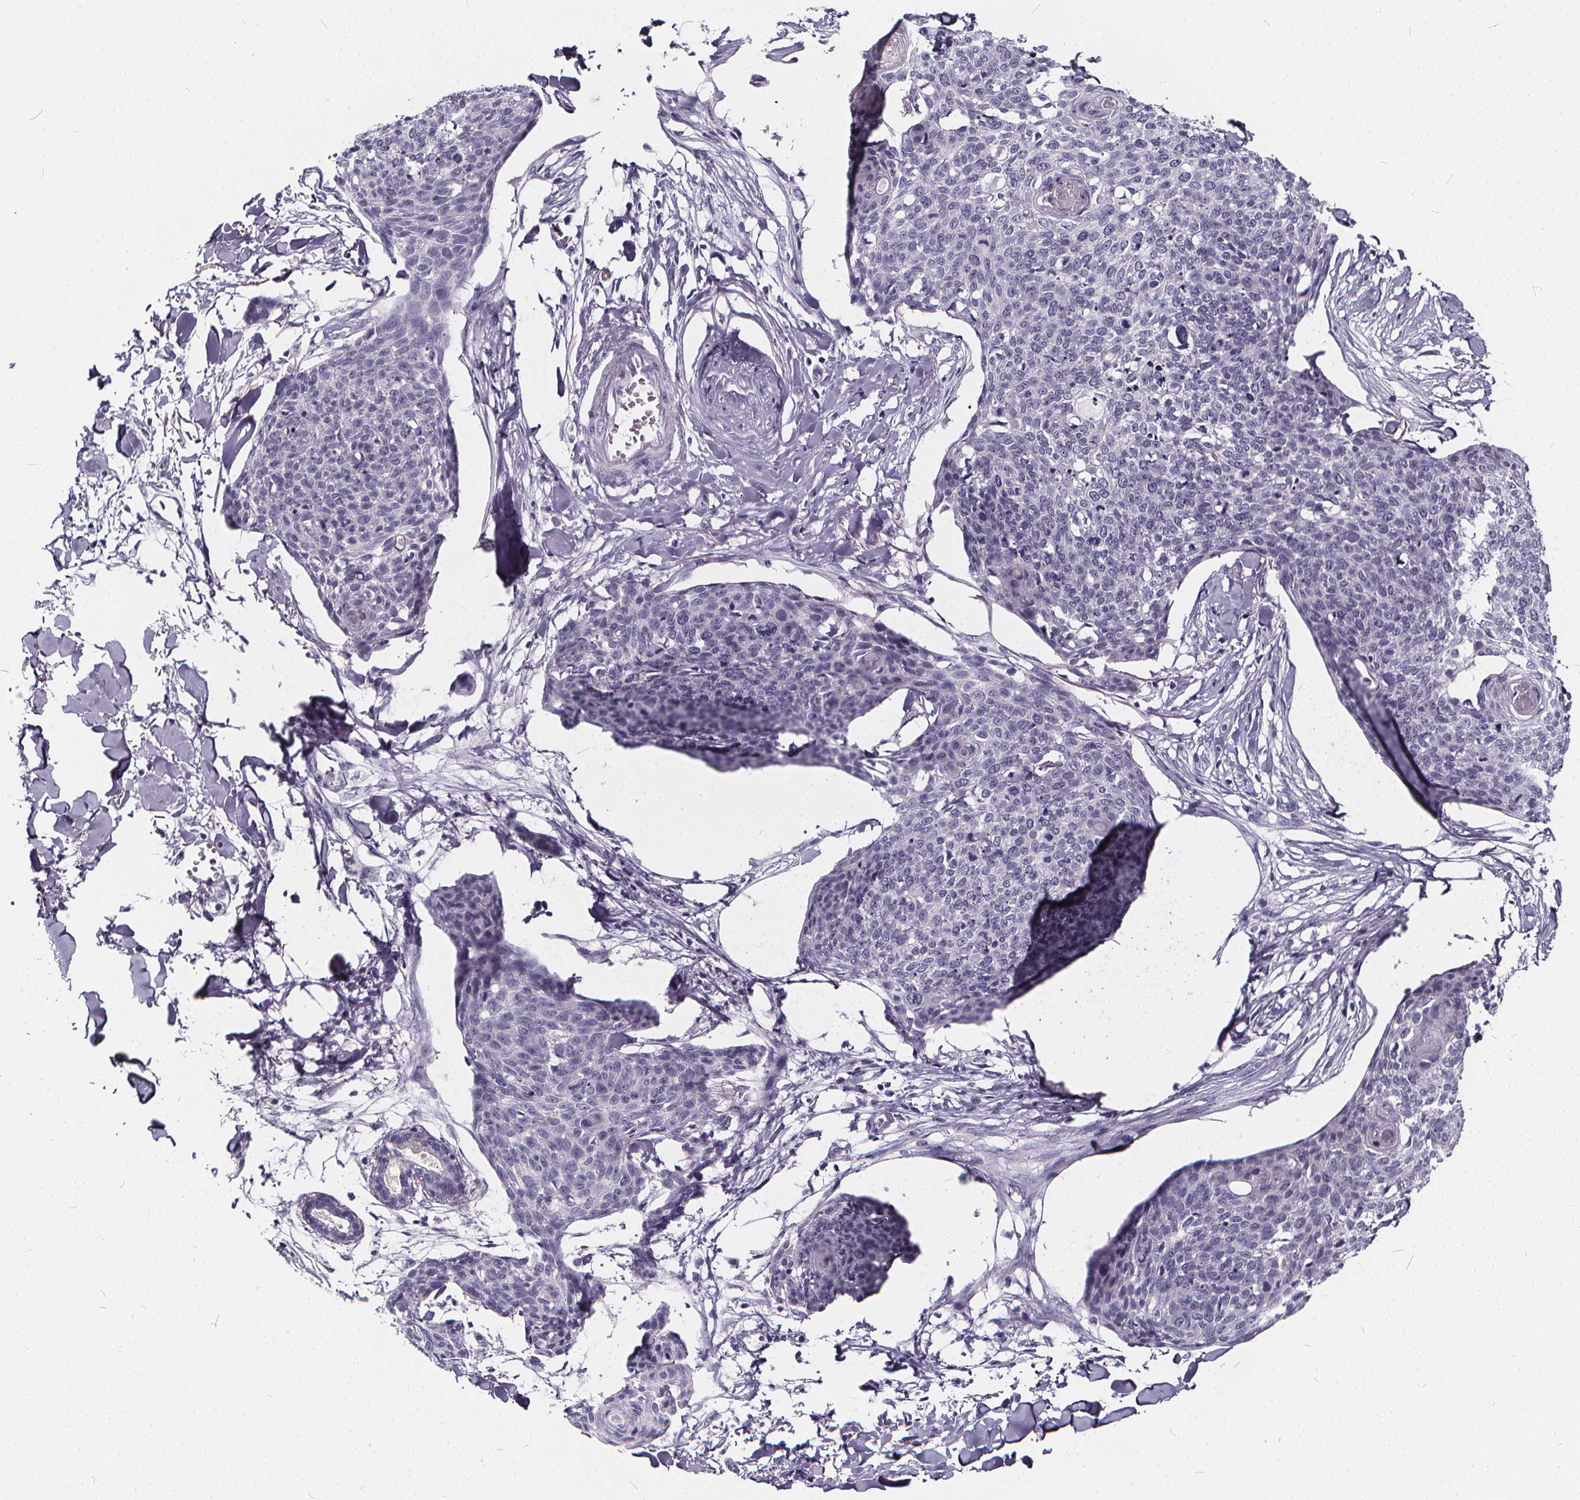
{"staining": {"intensity": "negative", "quantity": "none", "location": "none"}, "tissue": "skin cancer", "cell_type": "Tumor cells", "image_type": "cancer", "snomed": [{"axis": "morphology", "description": "Squamous cell carcinoma, NOS"}, {"axis": "topography", "description": "Skin"}, {"axis": "topography", "description": "Vulva"}], "caption": "Micrograph shows no protein expression in tumor cells of skin squamous cell carcinoma tissue.", "gene": "SPEF2", "patient": {"sex": "female", "age": 75}}